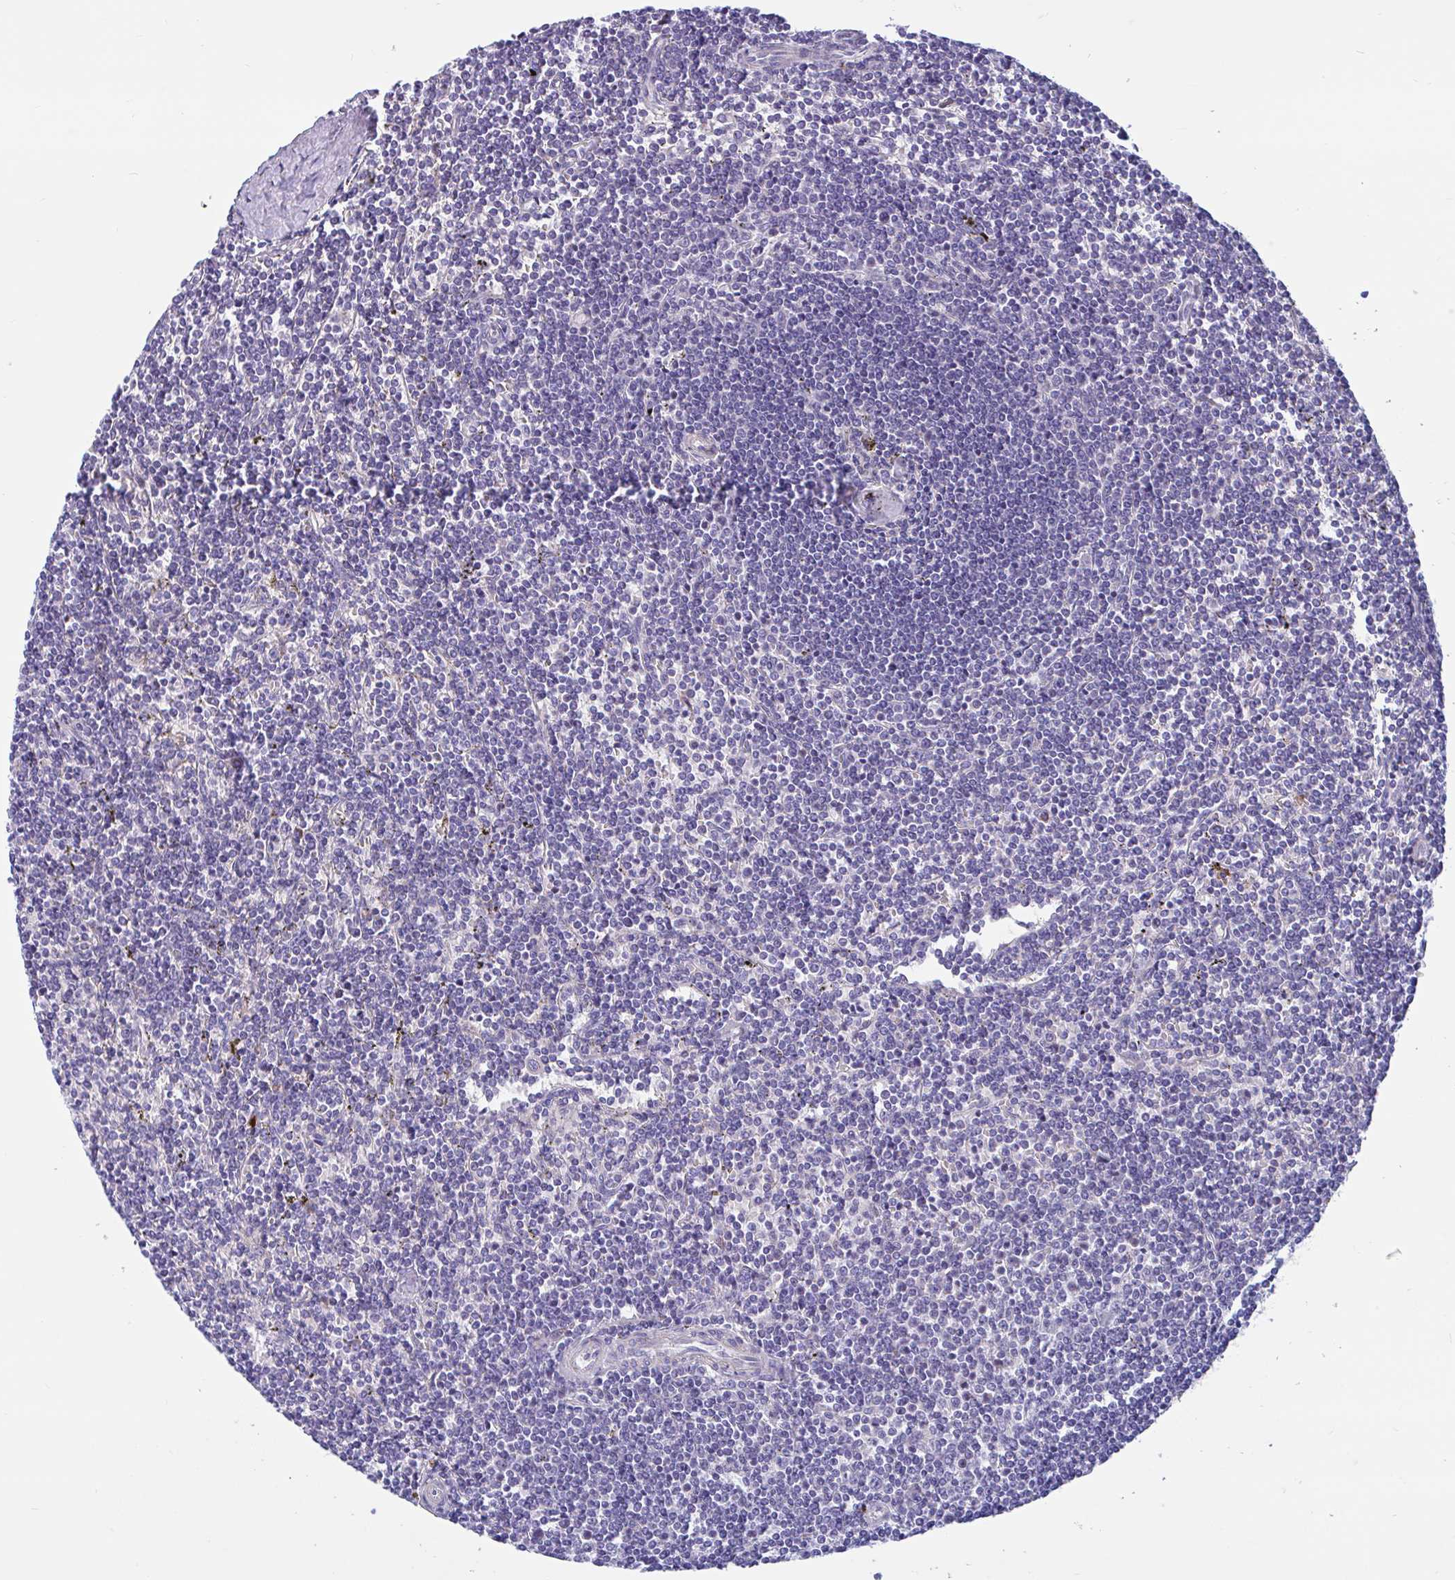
{"staining": {"intensity": "negative", "quantity": "none", "location": "none"}, "tissue": "lymphoma", "cell_type": "Tumor cells", "image_type": "cancer", "snomed": [{"axis": "morphology", "description": "Malignant lymphoma, non-Hodgkin's type, Low grade"}, {"axis": "topography", "description": "Spleen"}], "caption": "IHC of human low-grade malignant lymphoma, non-Hodgkin's type shows no expression in tumor cells. The staining was performed using DAB to visualize the protein expression in brown, while the nuclei were stained in blue with hematoxylin (Magnification: 20x).", "gene": "WBP1", "patient": {"sex": "male", "age": 78}}